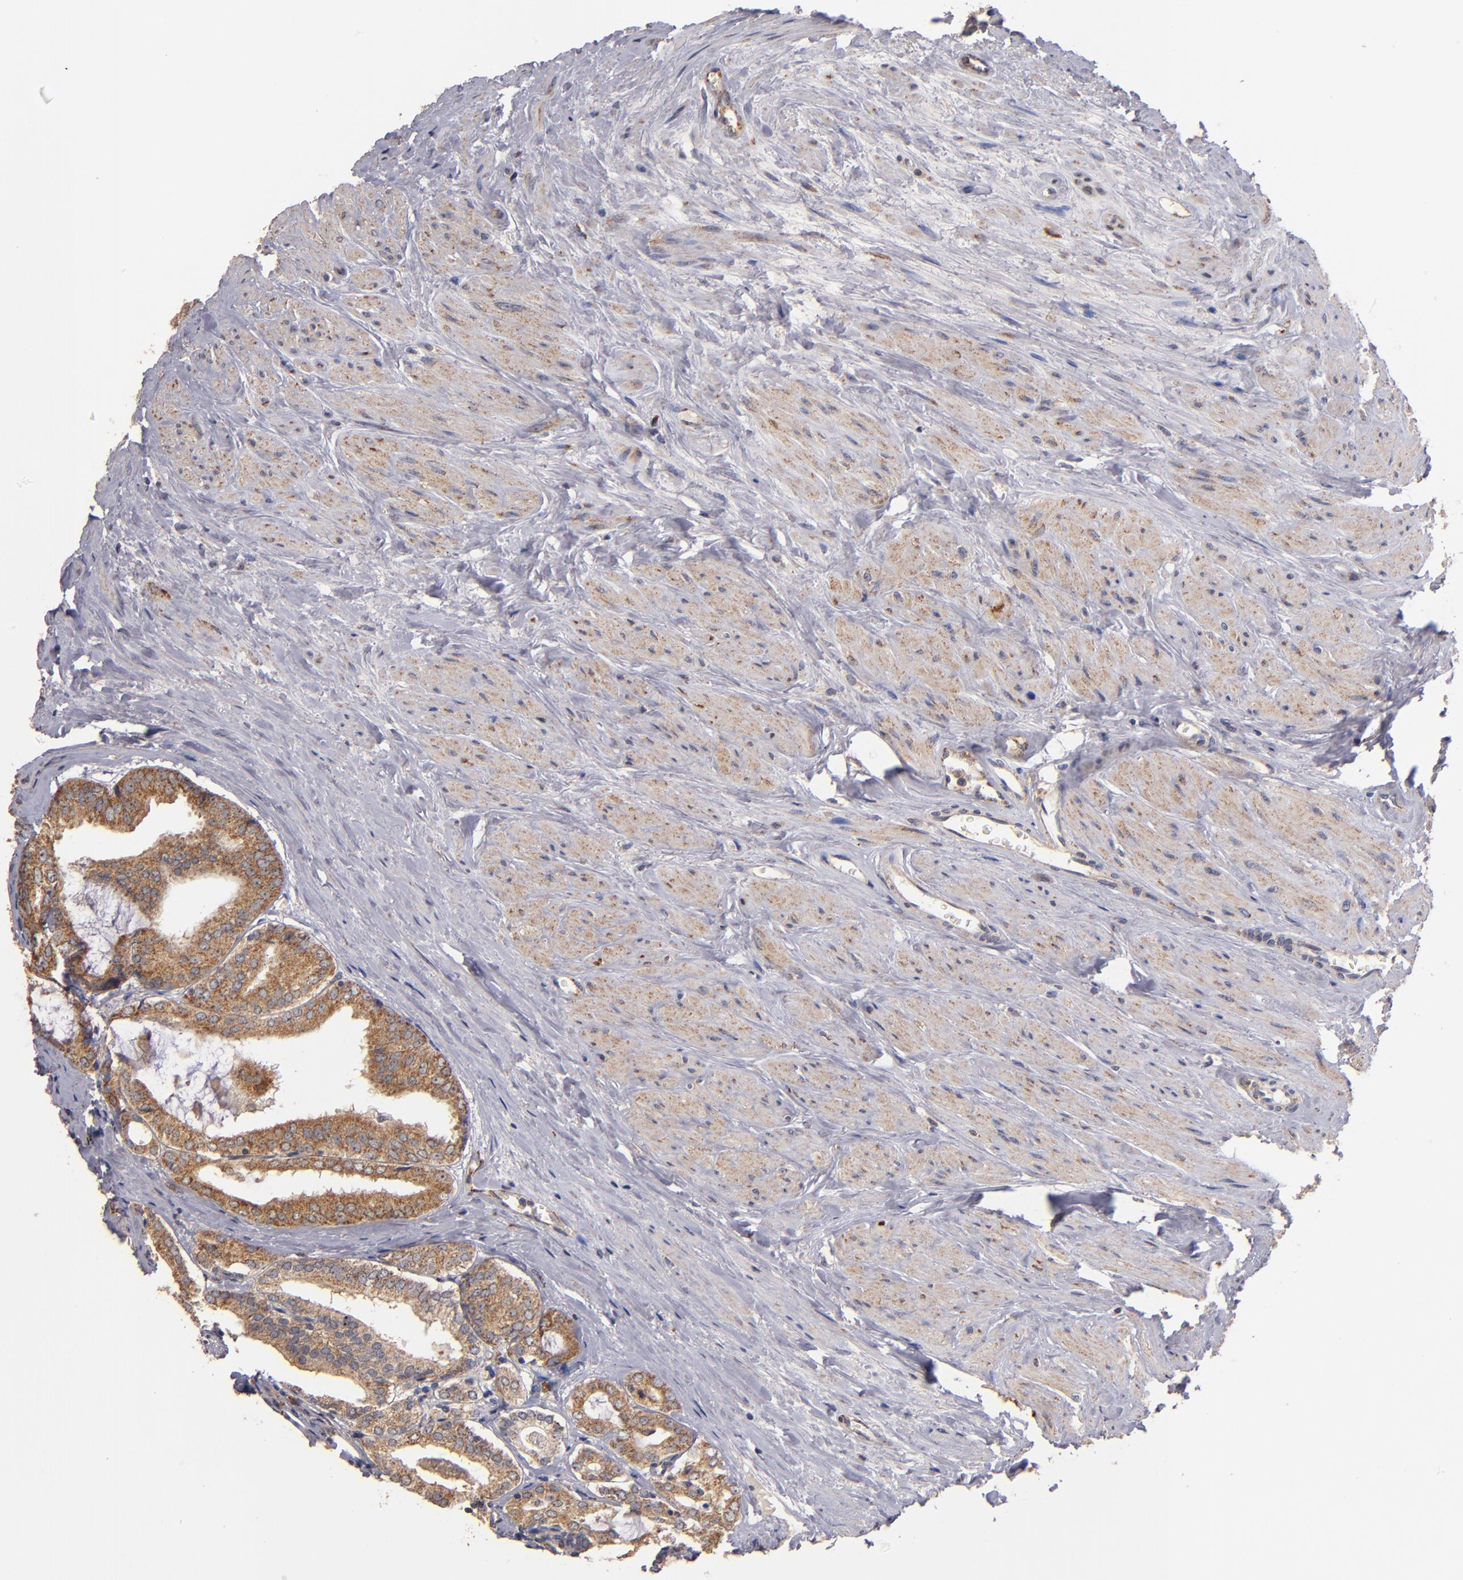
{"staining": {"intensity": "moderate", "quantity": ">75%", "location": "cytoplasmic/membranous"}, "tissue": "prostate cancer", "cell_type": "Tumor cells", "image_type": "cancer", "snomed": [{"axis": "morphology", "description": "Adenocarcinoma, Medium grade"}, {"axis": "topography", "description": "Prostate"}], "caption": "The photomicrograph displays a brown stain indicating the presence of a protein in the cytoplasmic/membranous of tumor cells in prostate medium-grade adenocarcinoma.", "gene": "DIABLO", "patient": {"sex": "male", "age": 79}}